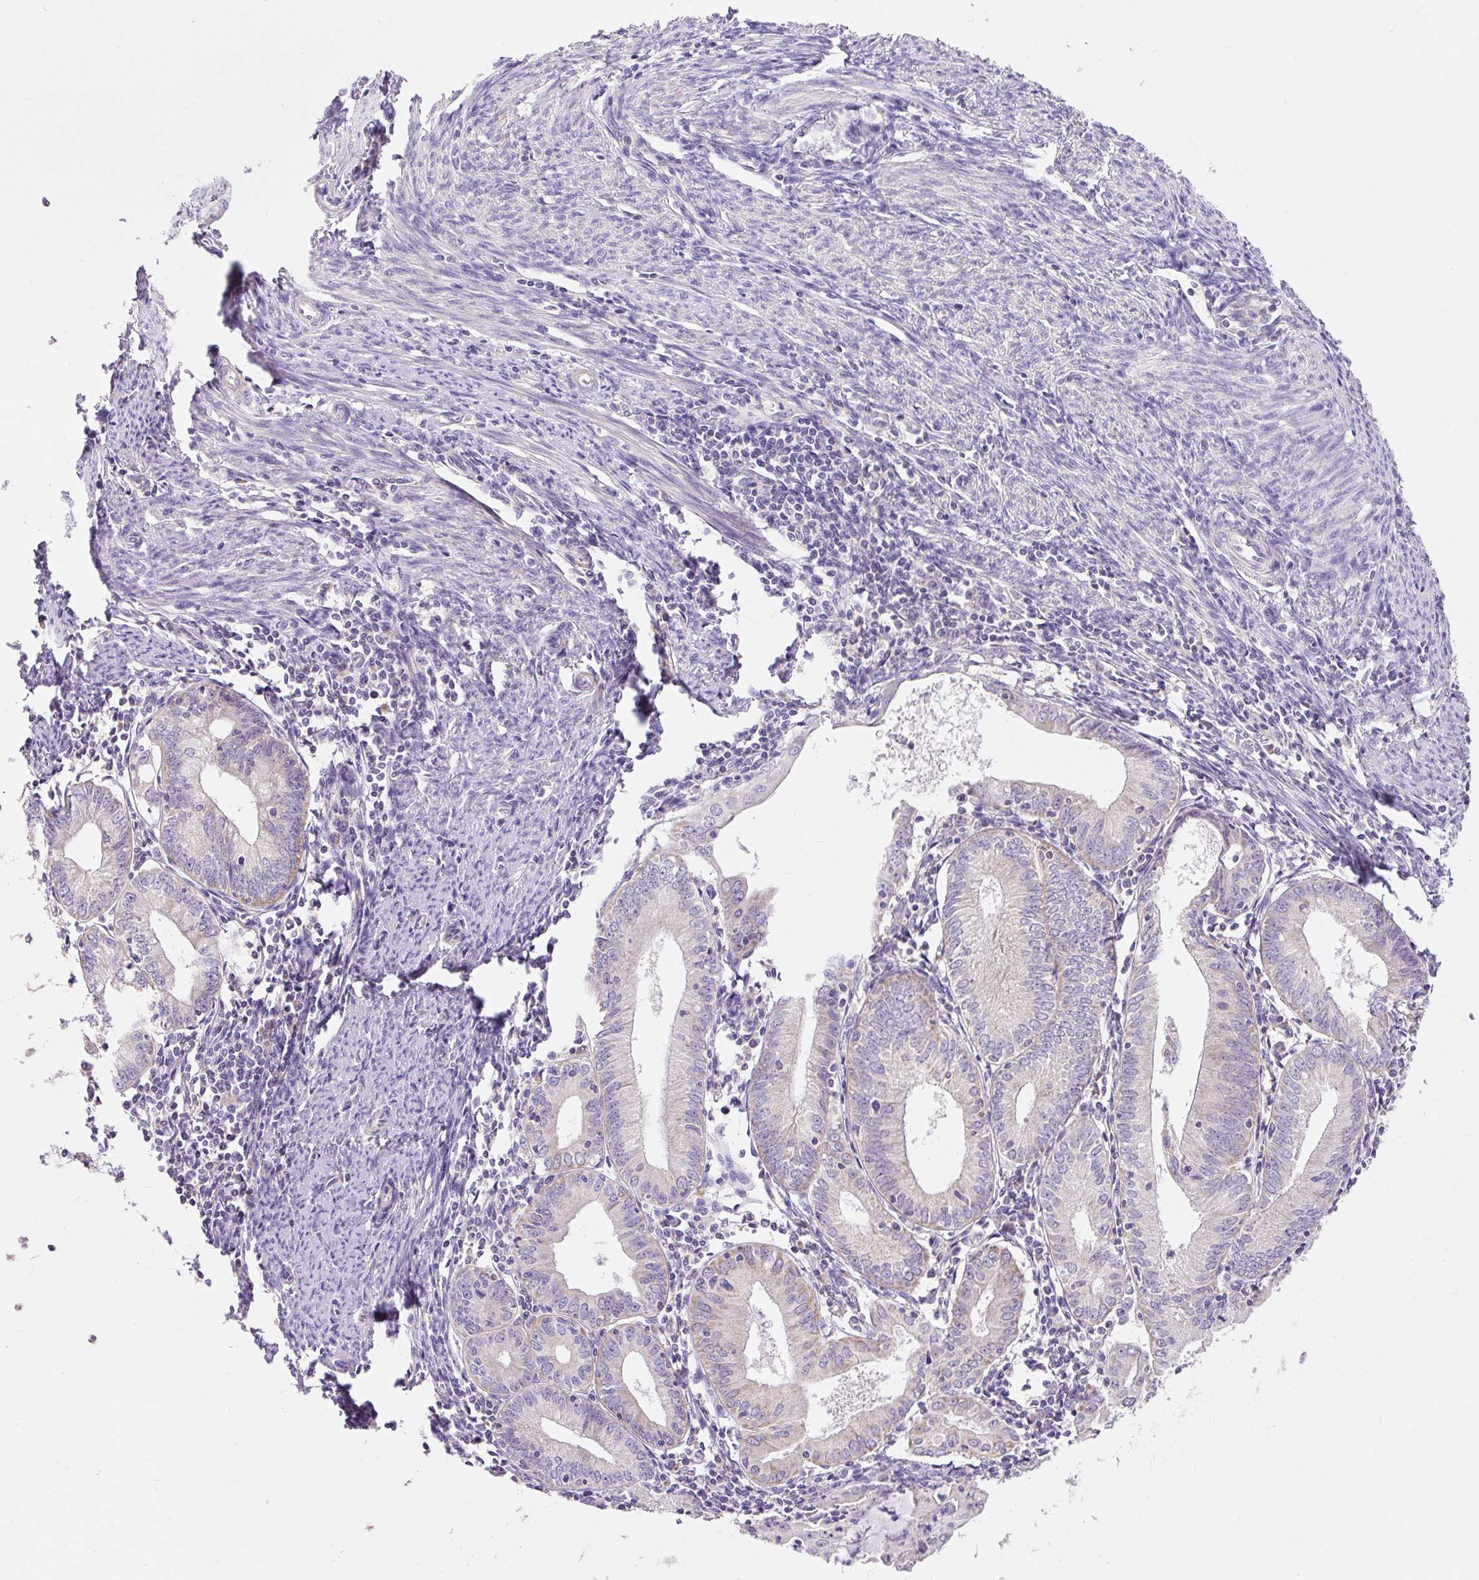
{"staining": {"intensity": "weak", "quantity": "<25%", "location": "cytoplasmic/membranous"}, "tissue": "endometrial cancer", "cell_type": "Tumor cells", "image_type": "cancer", "snomed": [{"axis": "morphology", "description": "Adenocarcinoma, NOS"}, {"axis": "topography", "description": "Endometrium"}], "caption": "Immunohistochemistry image of human endometrial cancer (adenocarcinoma) stained for a protein (brown), which exhibits no positivity in tumor cells.", "gene": "PMAIP1", "patient": {"sex": "female", "age": 60}}